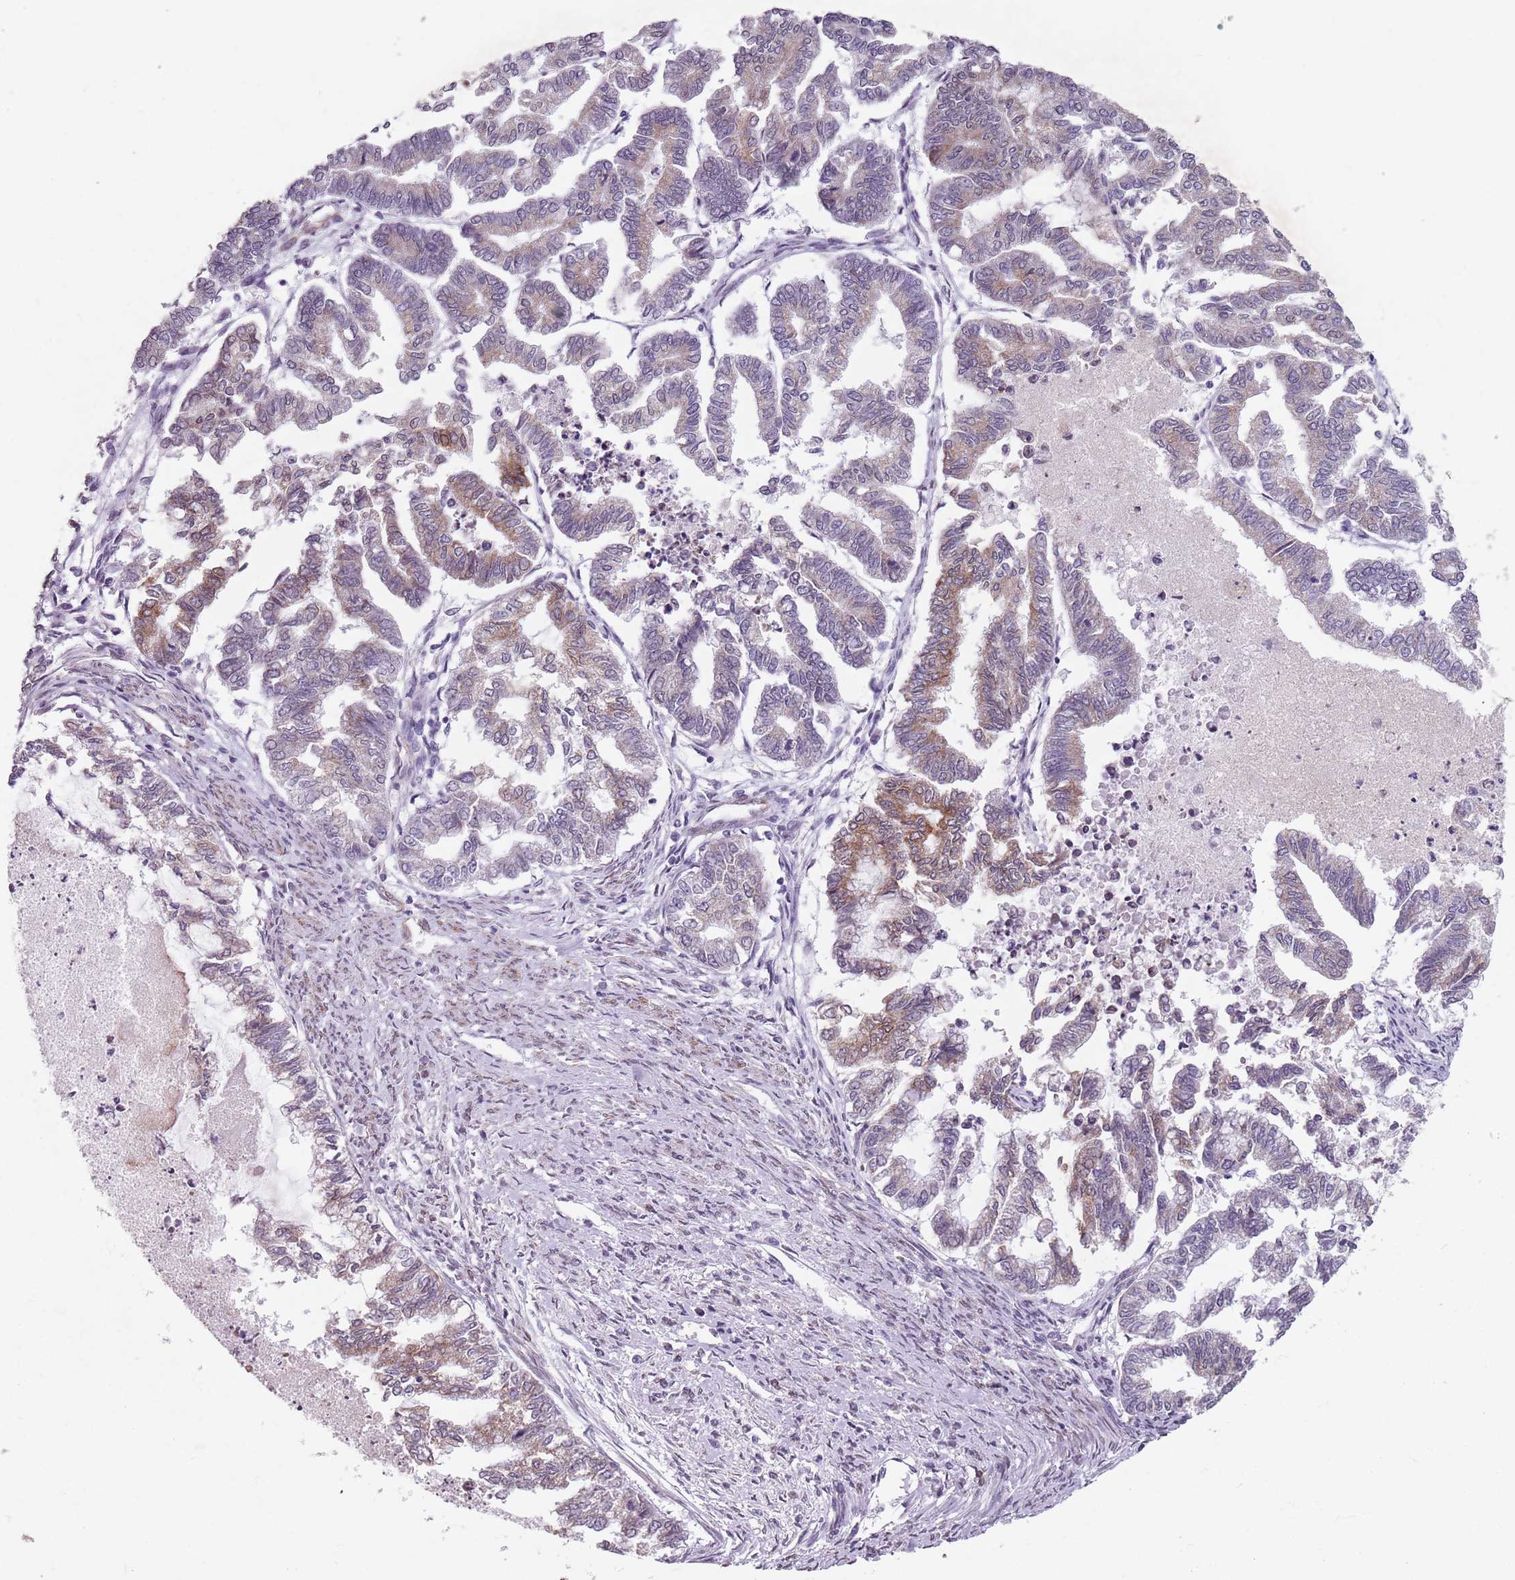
{"staining": {"intensity": "moderate", "quantity": "<25%", "location": "cytoplasmic/membranous"}, "tissue": "endometrial cancer", "cell_type": "Tumor cells", "image_type": "cancer", "snomed": [{"axis": "morphology", "description": "Adenocarcinoma, NOS"}, {"axis": "topography", "description": "Endometrium"}], "caption": "An image of endometrial cancer (adenocarcinoma) stained for a protein shows moderate cytoplasmic/membranous brown staining in tumor cells.", "gene": "TMC4", "patient": {"sex": "female", "age": 79}}